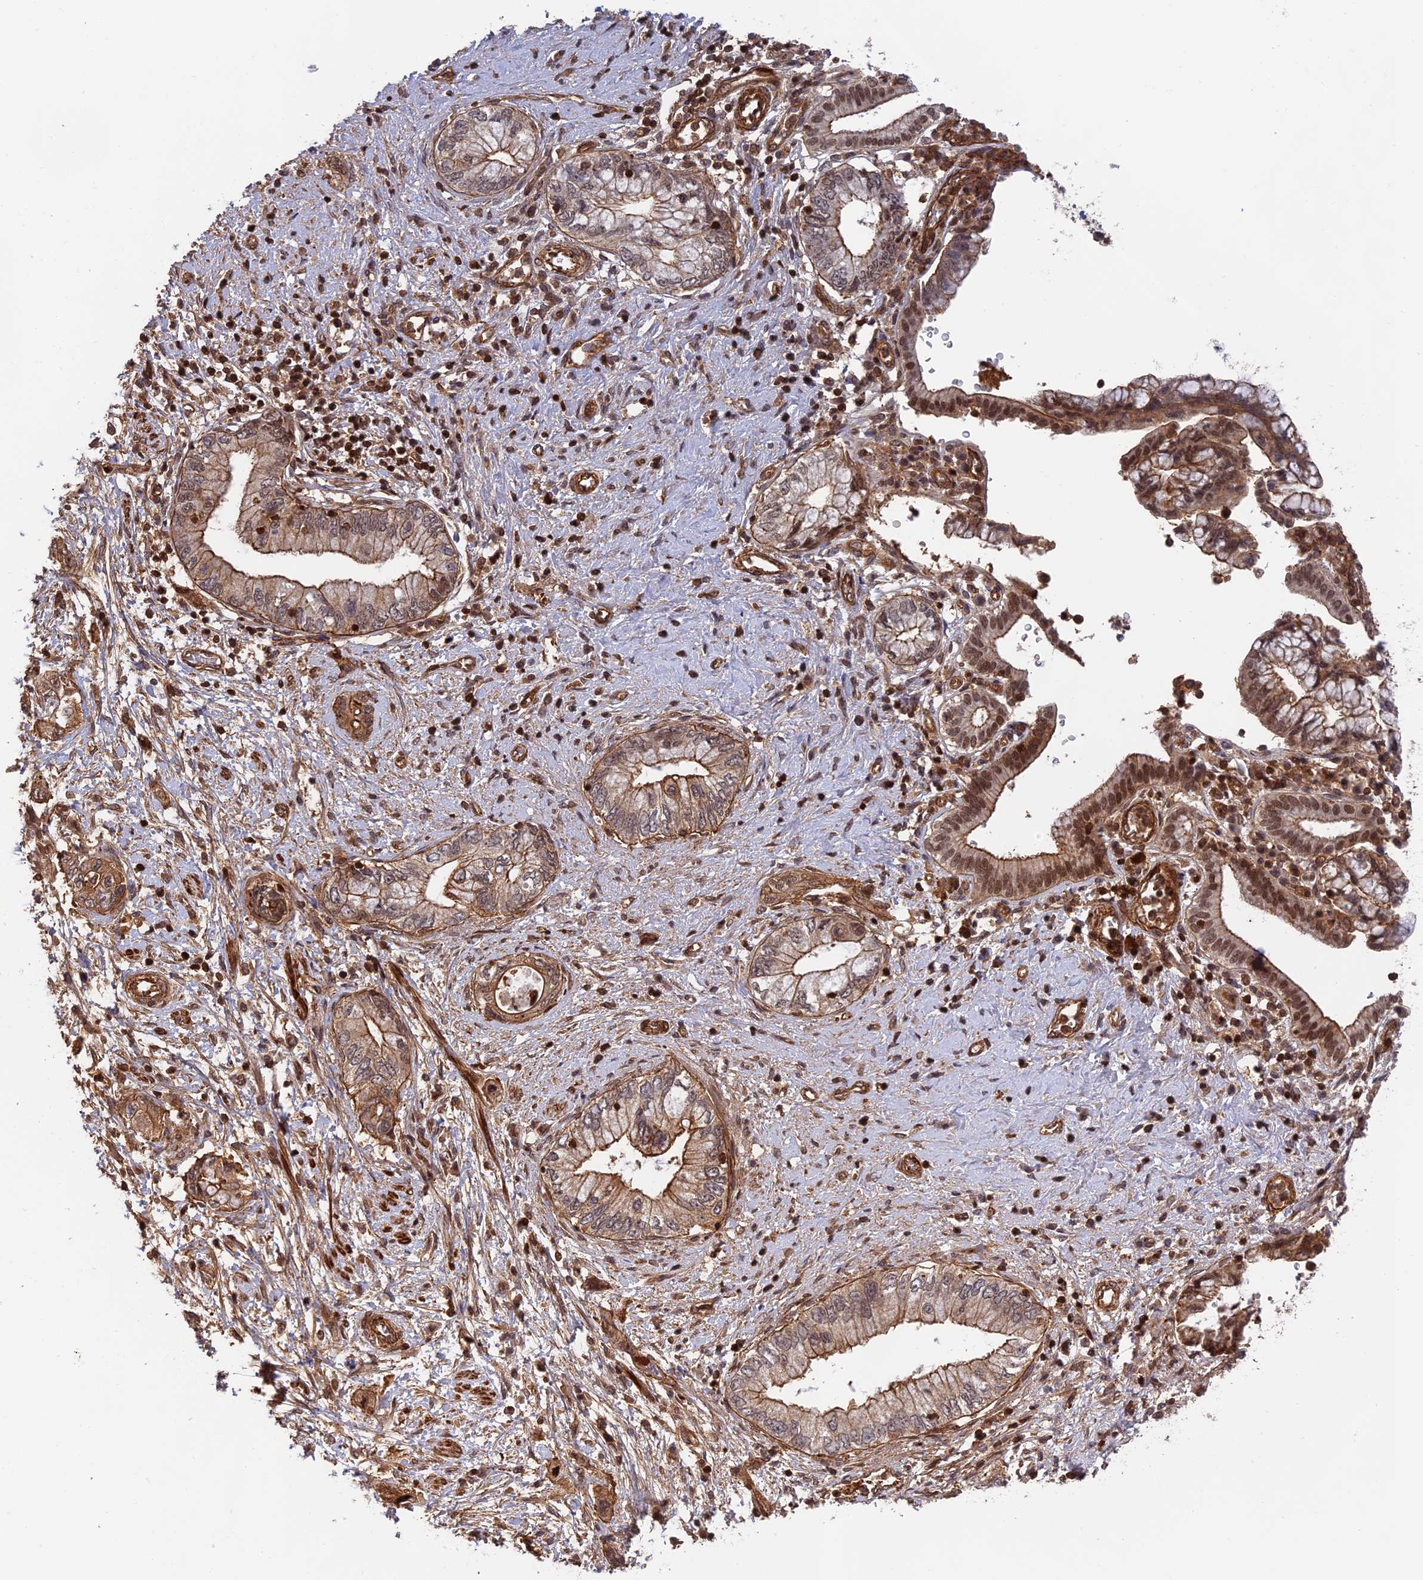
{"staining": {"intensity": "moderate", "quantity": "25%-75%", "location": "cytoplasmic/membranous,nuclear"}, "tissue": "pancreatic cancer", "cell_type": "Tumor cells", "image_type": "cancer", "snomed": [{"axis": "morphology", "description": "Adenocarcinoma, NOS"}, {"axis": "topography", "description": "Pancreas"}], "caption": "Brown immunohistochemical staining in human adenocarcinoma (pancreatic) displays moderate cytoplasmic/membranous and nuclear expression in approximately 25%-75% of tumor cells.", "gene": "OSBPL1A", "patient": {"sex": "female", "age": 73}}